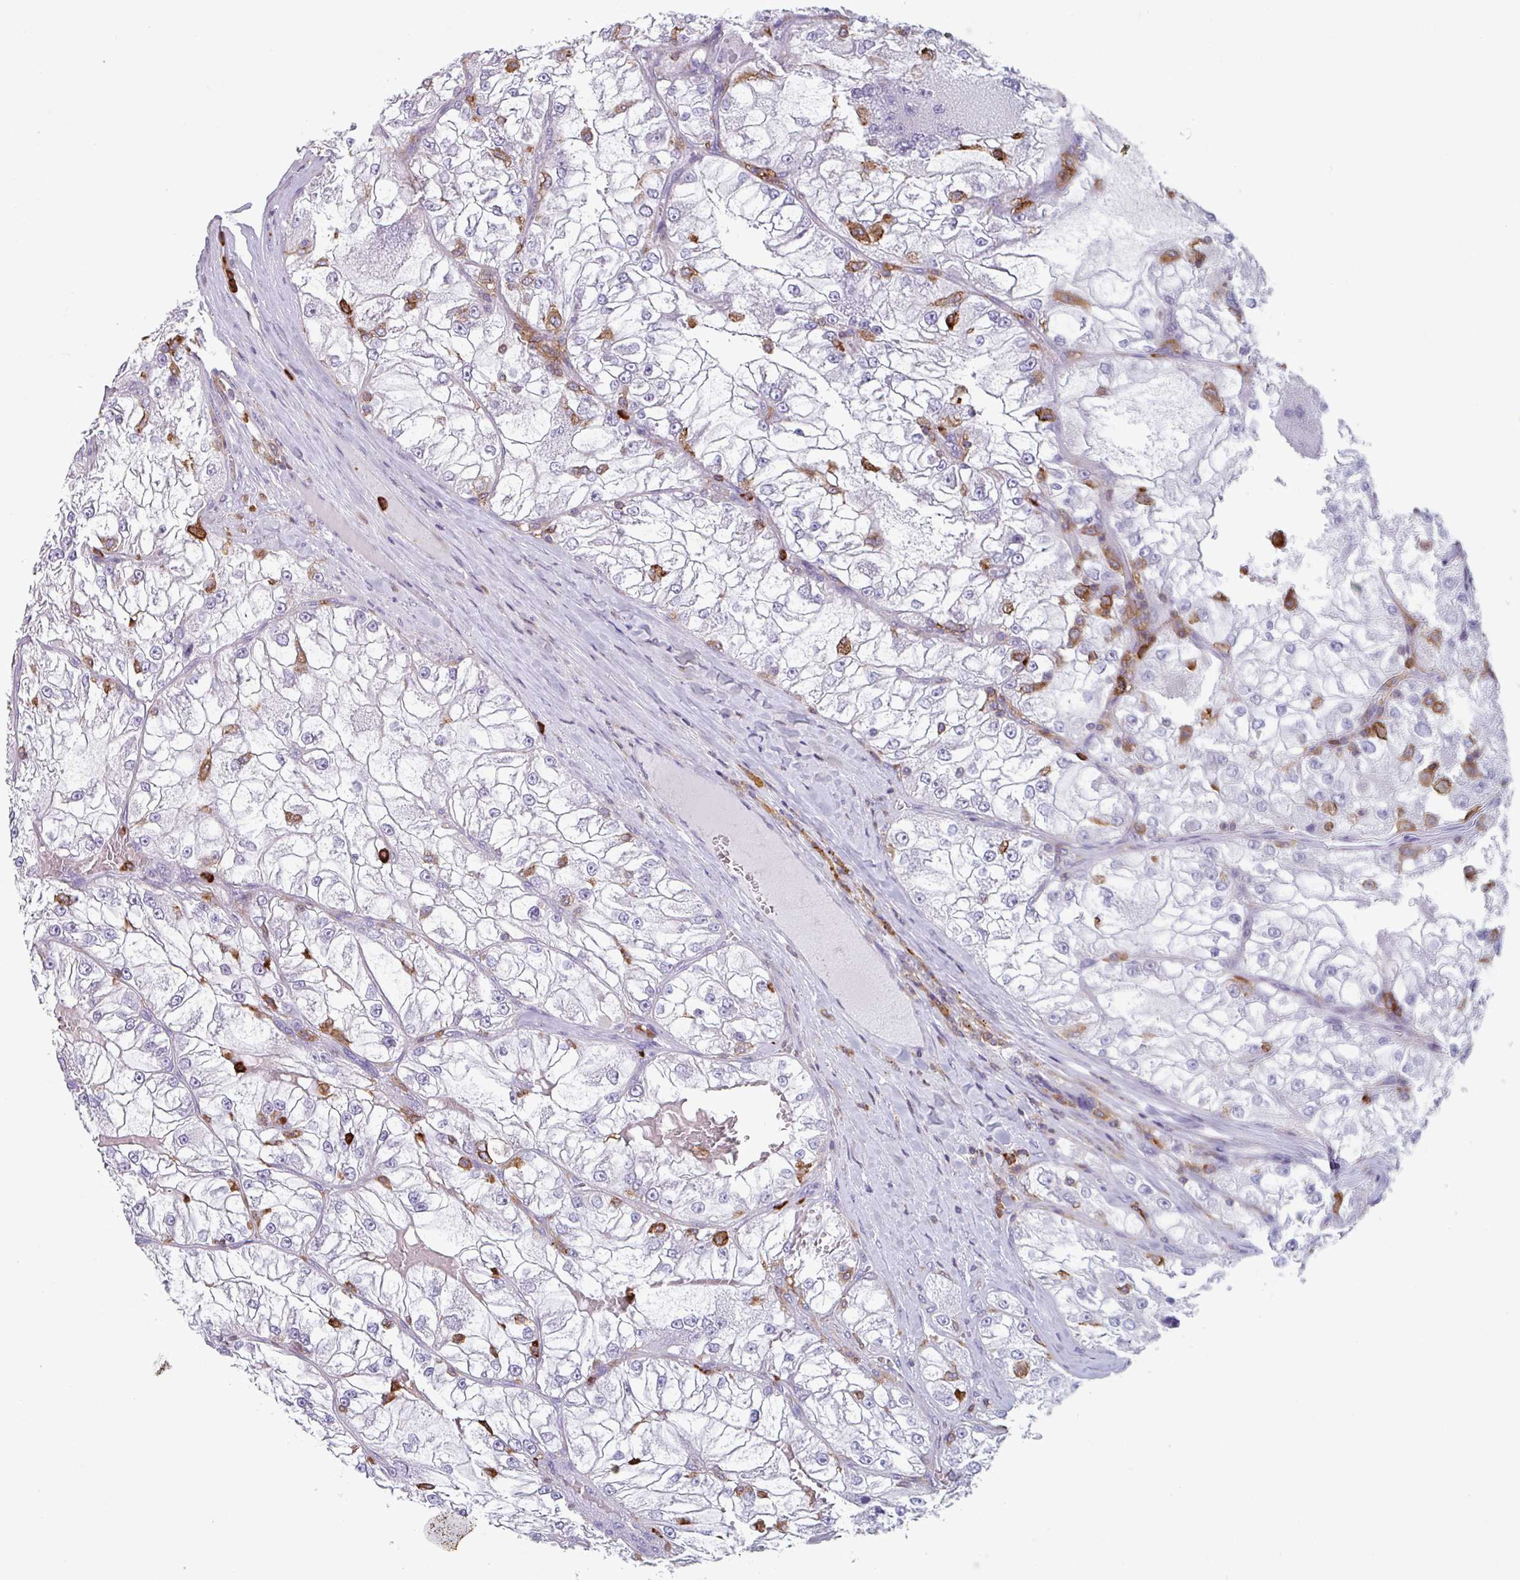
{"staining": {"intensity": "negative", "quantity": "none", "location": "none"}, "tissue": "renal cancer", "cell_type": "Tumor cells", "image_type": "cancer", "snomed": [{"axis": "morphology", "description": "Adenocarcinoma, NOS"}, {"axis": "topography", "description": "Kidney"}], "caption": "The histopathology image demonstrates no staining of tumor cells in renal adenocarcinoma.", "gene": "EXOSC5", "patient": {"sex": "female", "age": 72}}